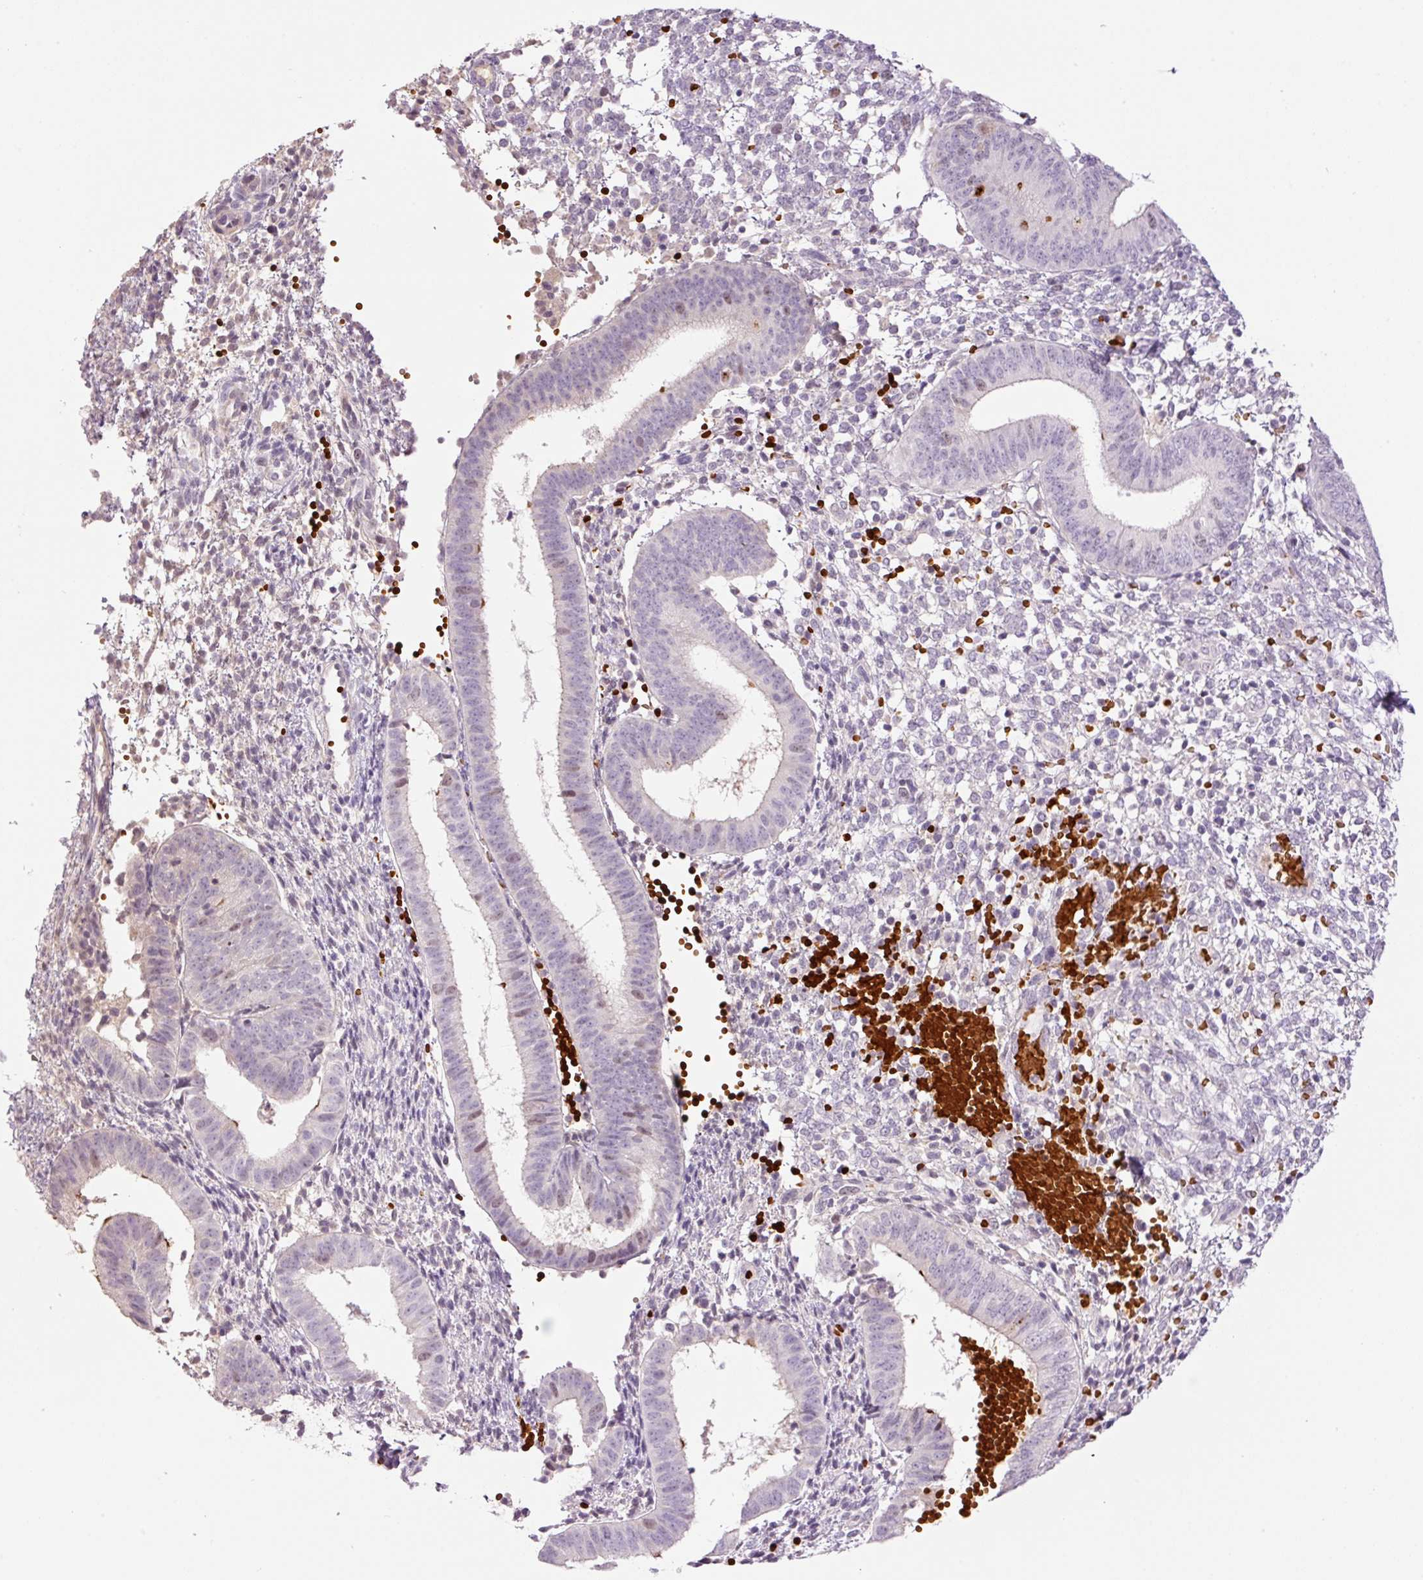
{"staining": {"intensity": "weak", "quantity": "<25%", "location": "nuclear"}, "tissue": "endometrium", "cell_type": "Cells in endometrial stroma", "image_type": "normal", "snomed": [{"axis": "morphology", "description": "Normal tissue, NOS"}, {"axis": "topography", "description": "Endometrium"}], "caption": "Endometrium was stained to show a protein in brown. There is no significant staining in cells in endometrial stroma.", "gene": "LY6G6D", "patient": {"sex": "female", "age": 49}}